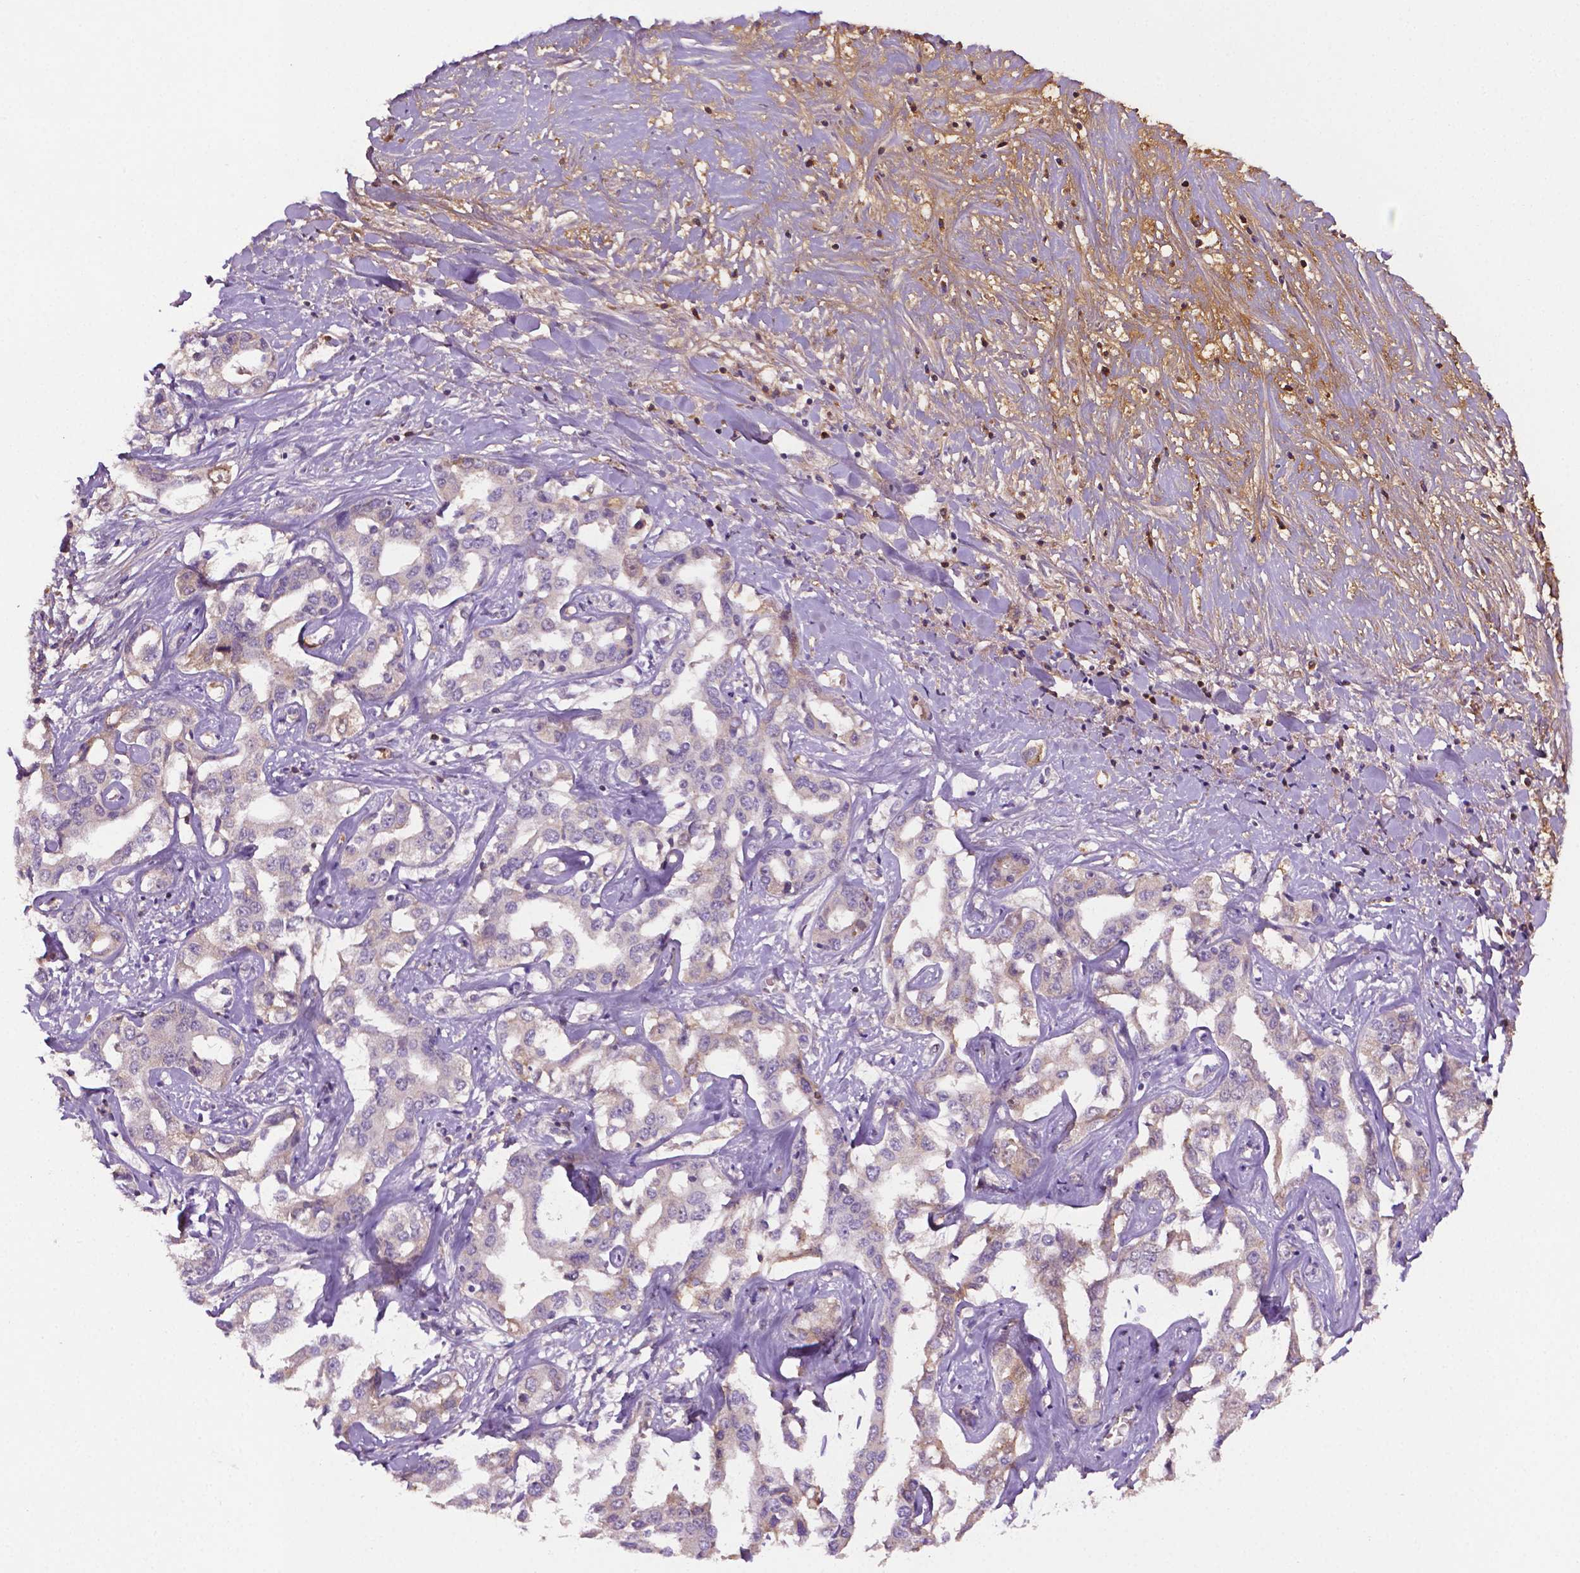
{"staining": {"intensity": "negative", "quantity": "none", "location": "none"}, "tissue": "liver cancer", "cell_type": "Tumor cells", "image_type": "cancer", "snomed": [{"axis": "morphology", "description": "Cholangiocarcinoma"}, {"axis": "topography", "description": "Liver"}], "caption": "An immunohistochemistry (IHC) image of liver cancer is shown. There is no staining in tumor cells of liver cancer.", "gene": "FBLN1", "patient": {"sex": "male", "age": 59}}